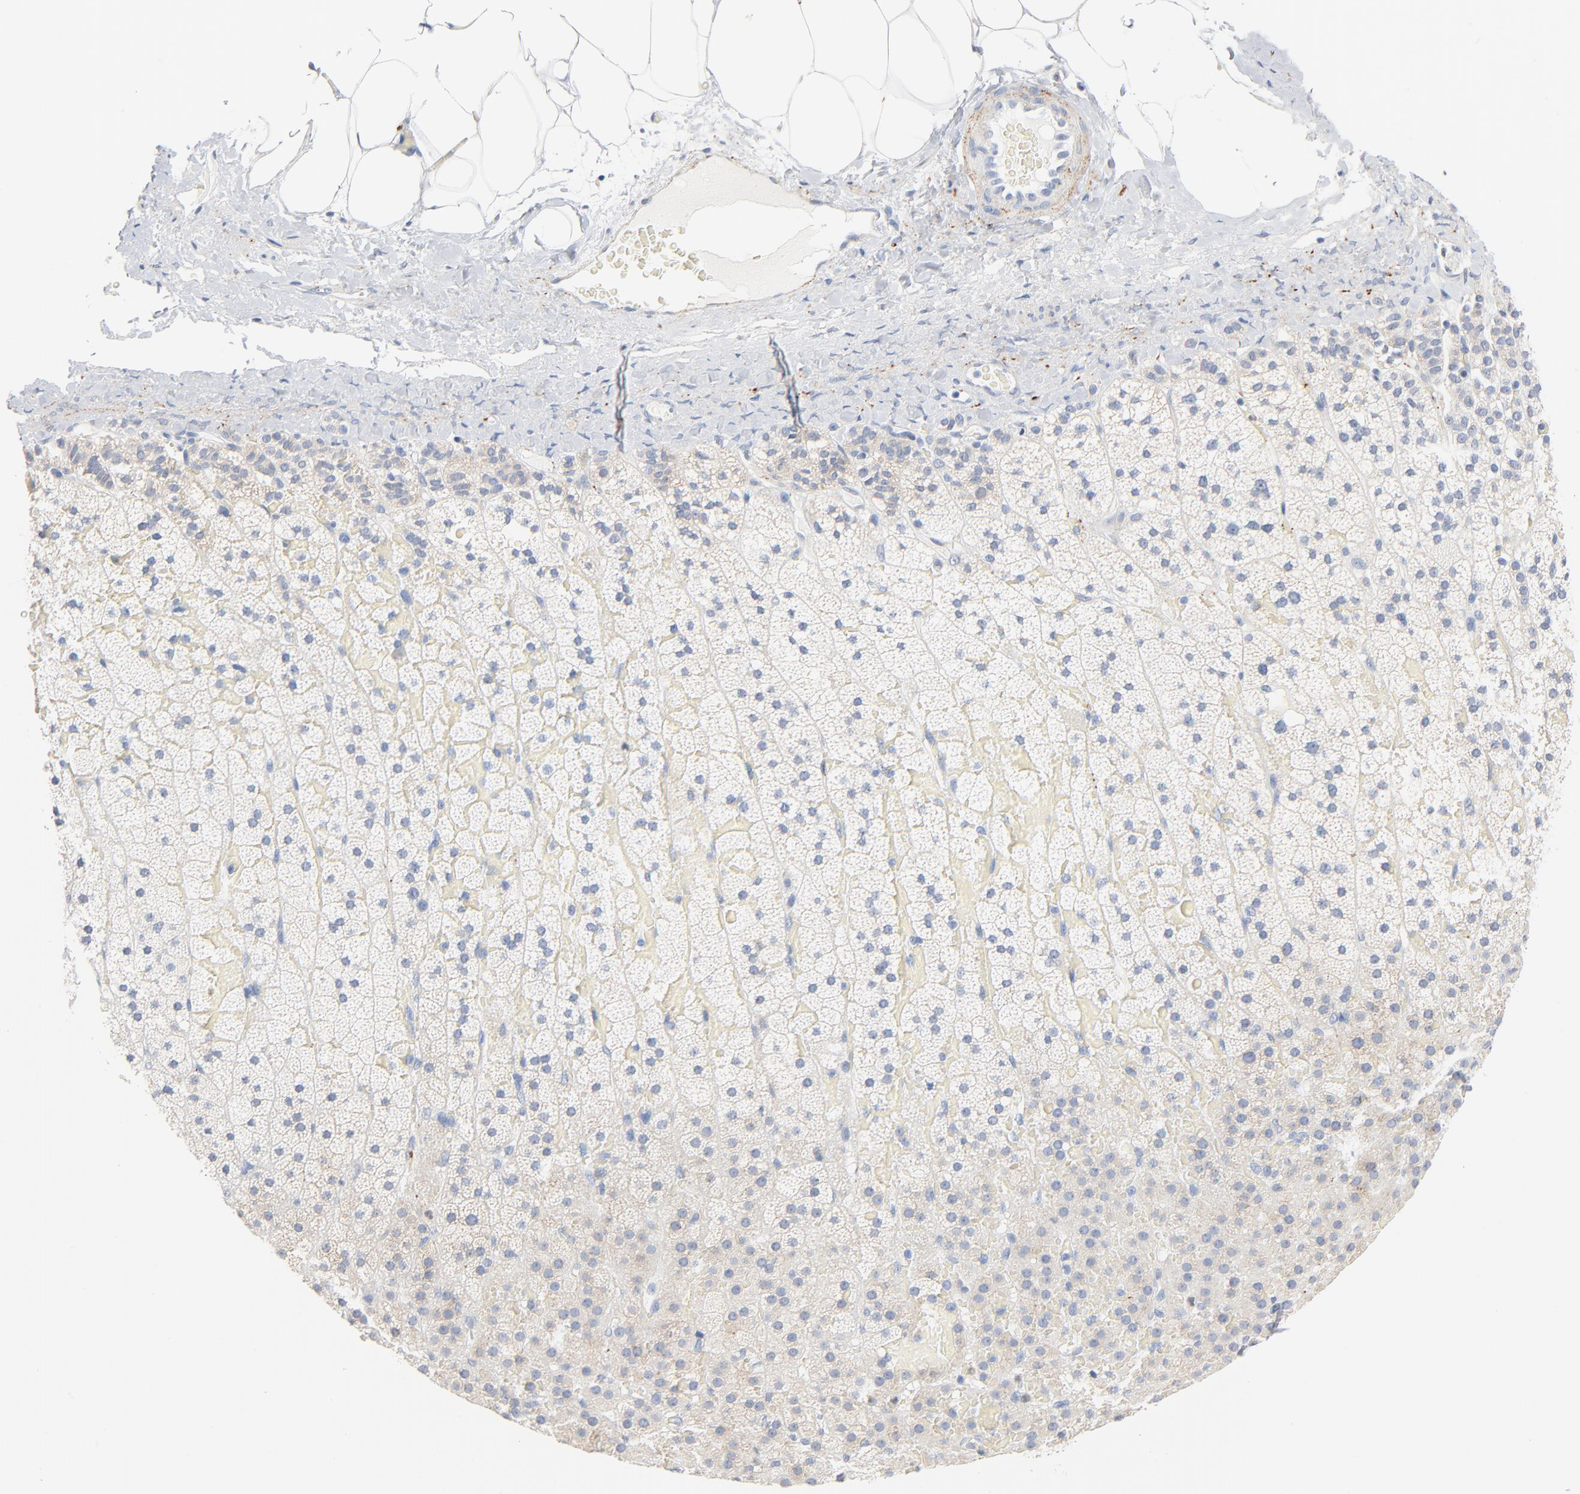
{"staining": {"intensity": "negative", "quantity": "none", "location": "none"}, "tissue": "adrenal gland", "cell_type": "Glandular cells", "image_type": "normal", "snomed": [{"axis": "morphology", "description": "Normal tissue, NOS"}, {"axis": "topography", "description": "Adrenal gland"}], "caption": "Histopathology image shows no protein staining in glandular cells of normal adrenal gland. Nuclei are stained in blue.", "gene": "IFT43", "patient": {"sex": "male", "age": 35}}